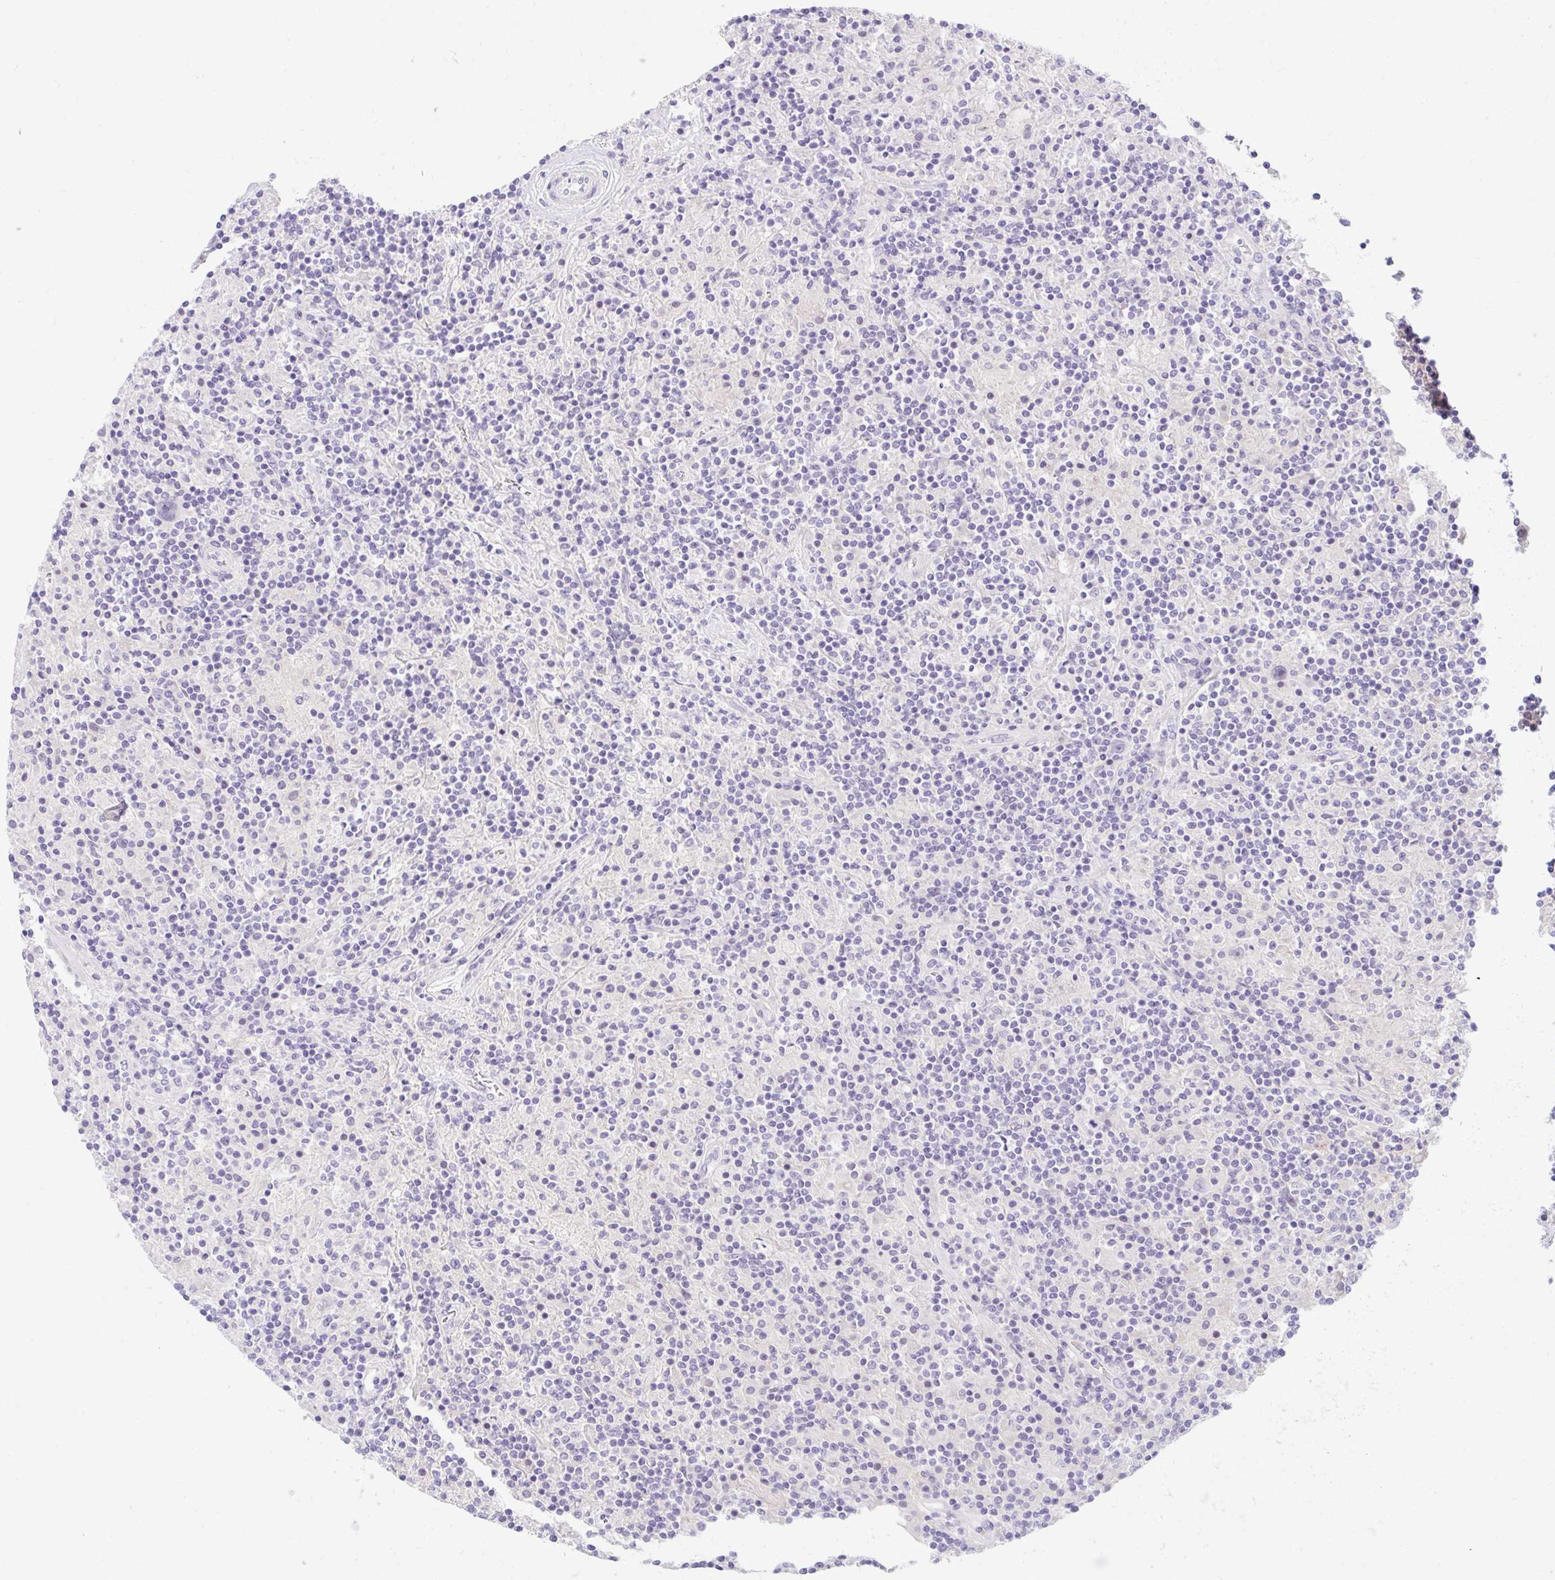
{"staining": {"intensity": "negative", "quantity": "none", "location": "none"}, "tissue": "lymphoma", "cell_type": "Tumor cells", "image_type": "cancer", "snomed": [{"axis": "morphology", "description": "Hodgkin's disease, NOS"}, {"axis": "topography", "description": "Lymph node"}], "caption": "High magnification brightfield microscopy of Hodgkin's disease stained with DAB (brown) and counterstained with hematoxylin (blue): tumor cells show no significant staining.", "gene": "SLC28A1", "patient": {"sex": "male", "age": 70}}